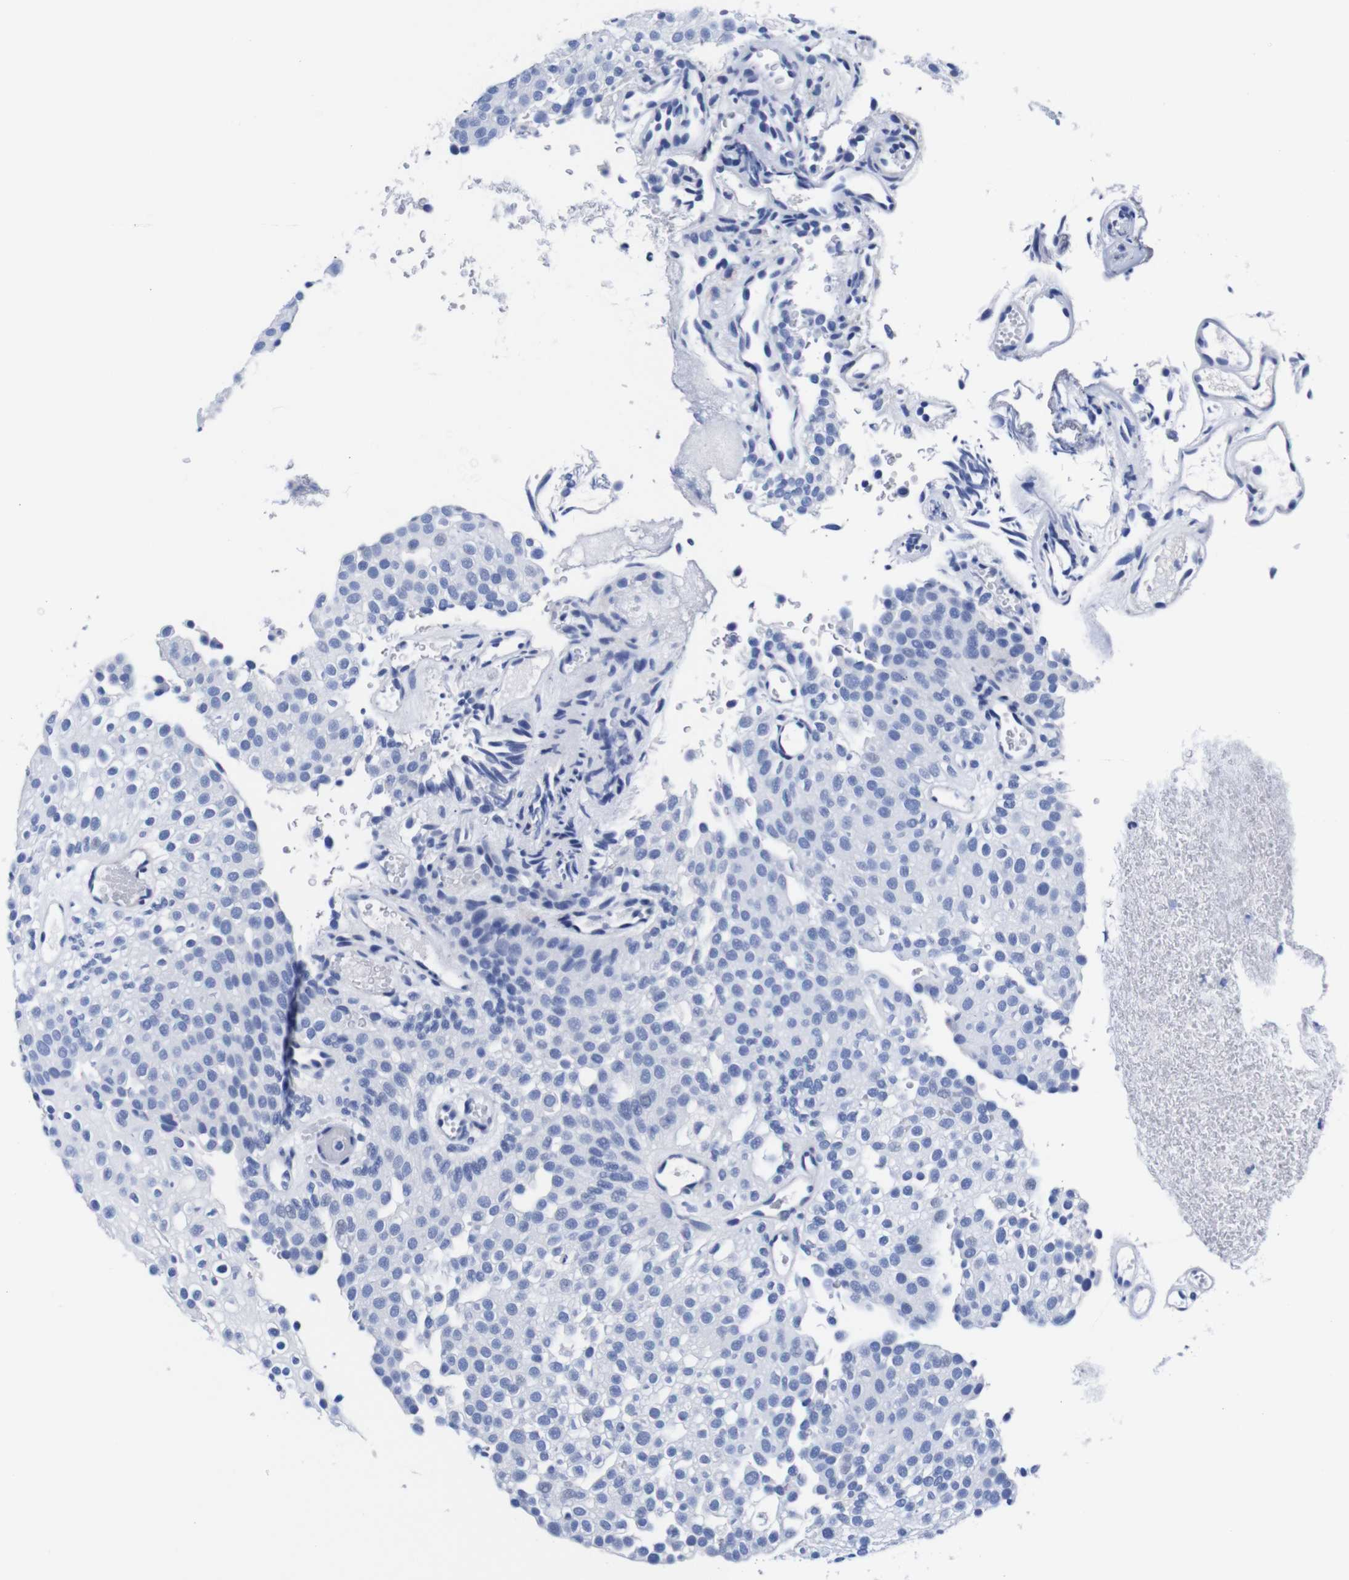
{"staining": {"intensity": "negative", "quantity": "none", "location": "none"}, "tissue": "urothelial cancer", "cell_type": "Tumor cells", "image_type": "cancer", "snomed": [{"axis": "morphology", "description": "Urothelial carcinoma, Low grade"}, {"axis": "topography", "description": "Urinary bladder"}], "caption": "The image reveals no staining of tumor cells in urothelial cancer.", "gene": "CLEC4G", "patient": {"sex": "male", "age": 78}}